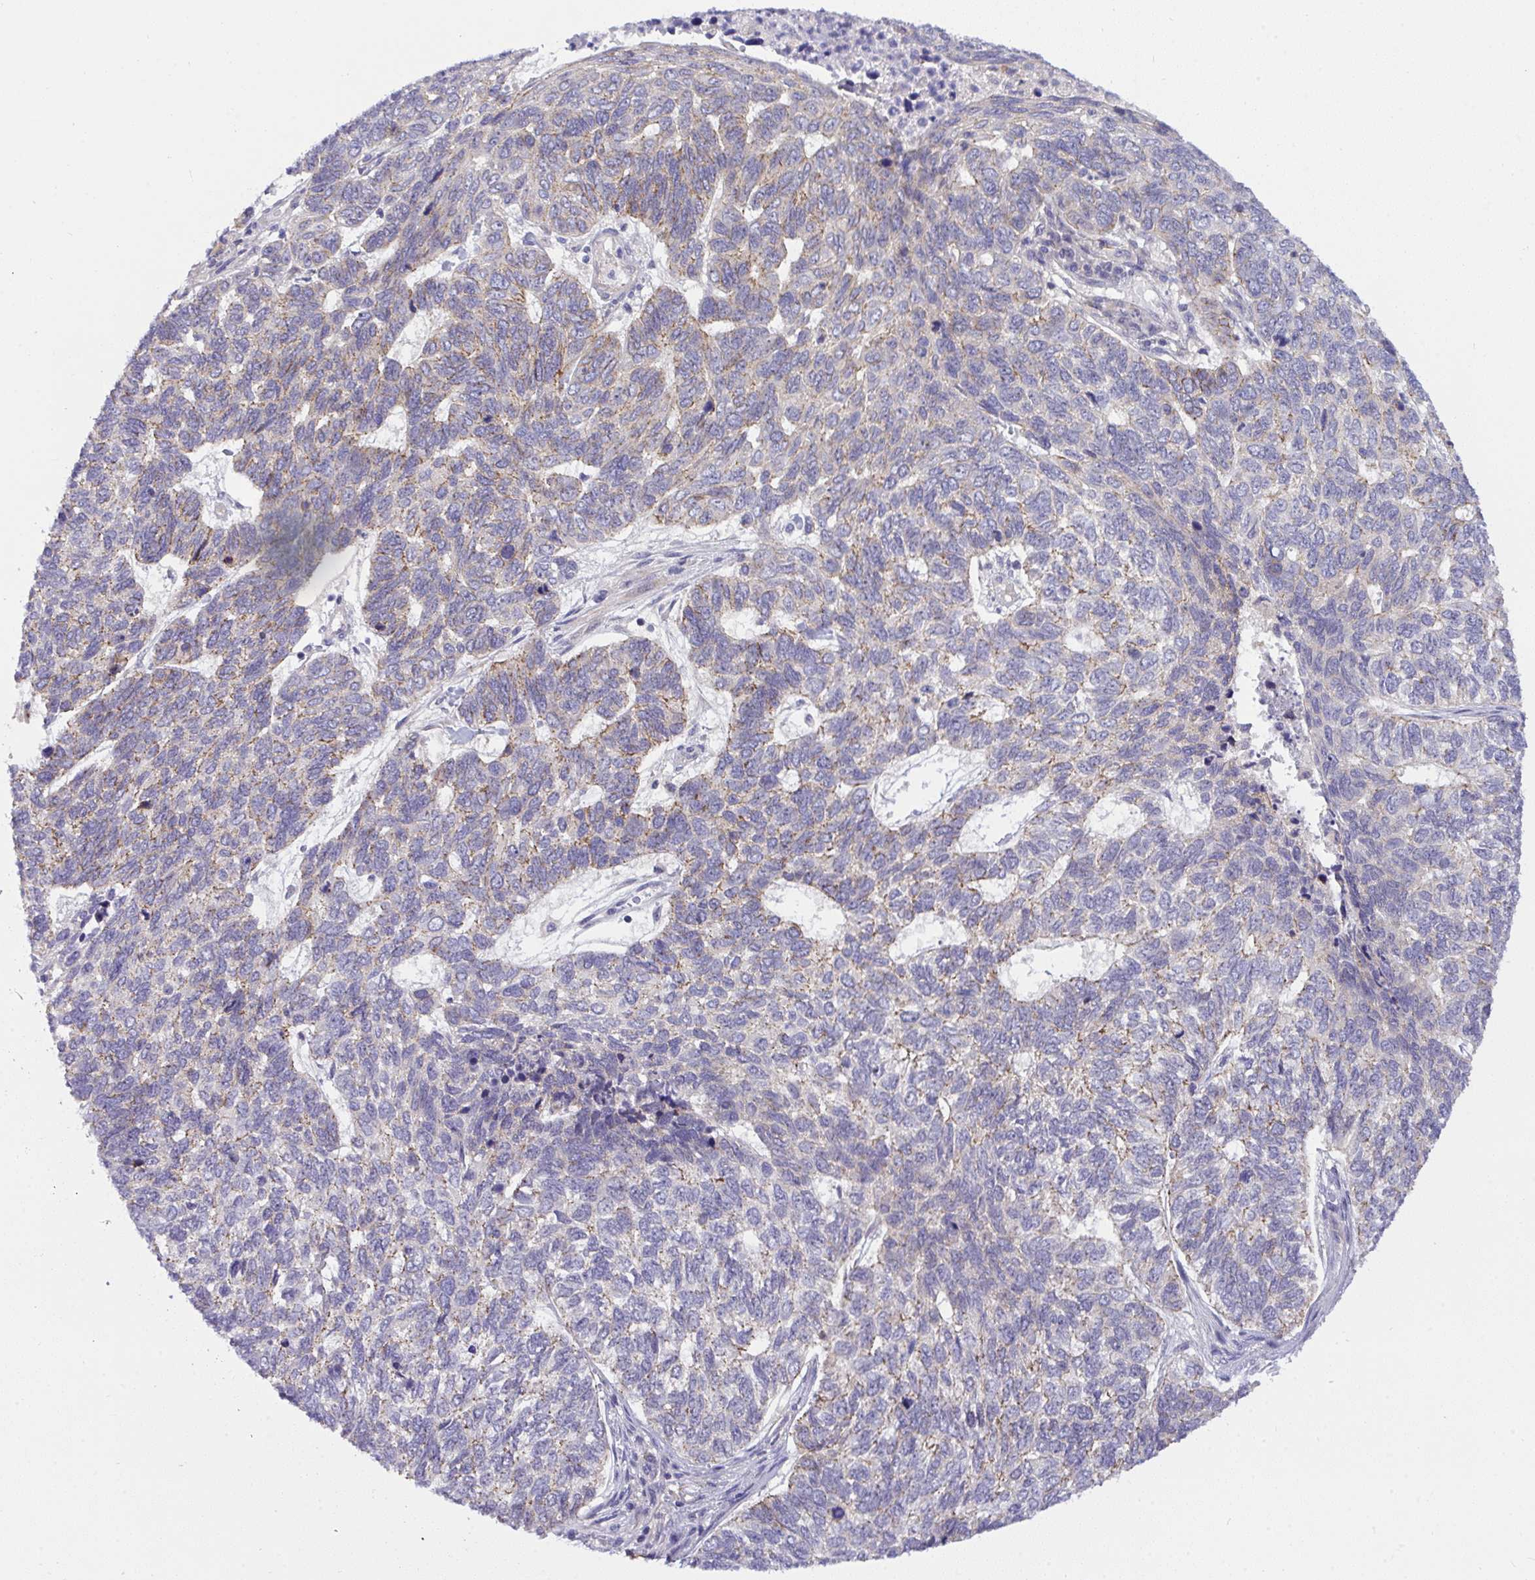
{"staining": {"intensity": "weak", "quantity": "<25%", "location": "cytoplasmic/membranous"}, "tissue": "skin cancer", "cell_type": "Tumor cells", "image_type": "cancer", "snomed": [{"axis": "morphology", "description": "Basal cell carcinoma"}, {"axis": "topography", "description": "Skin"}], "caption": "A high-resolution histopathology image shows immunohistochemistry staining of skin cancer, which displays no significant positivity in tumor cells.", "gene": "HOXD12", "patient": {"sex": "female", "age": 65}}